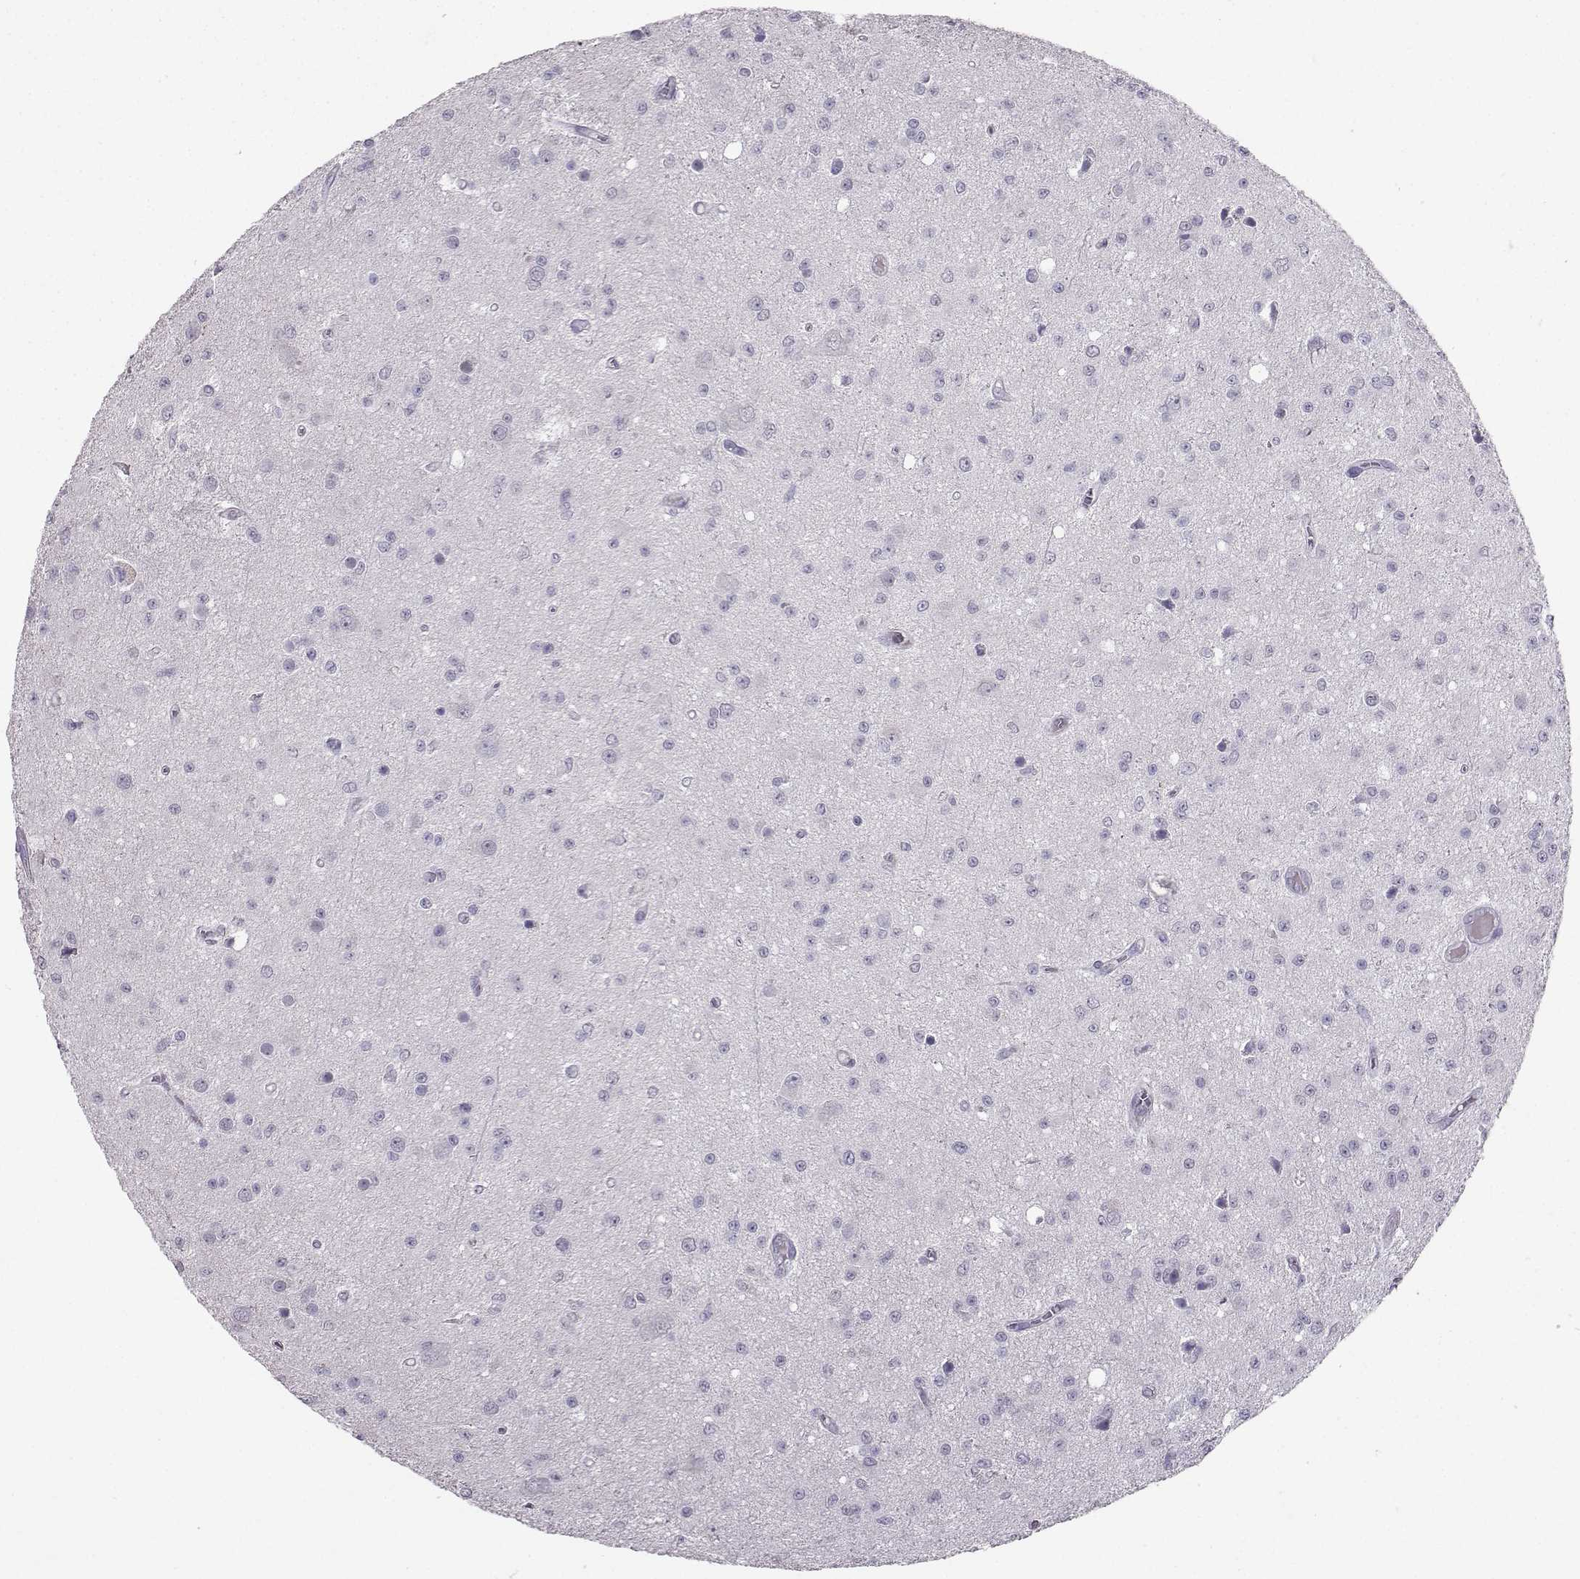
{"staining": {"intensity": "negative", "quantity": "none", "location": "none"}, "tissue": "glioma", "cell_type": "Tumor cells", "image_type": "cancer", "snomed": [{"axis": "morphology", "description": "Glioma, malignant, Low grade"}, {"axis": "topography", "description": "Brain"}], "caption": "High power microscopy histopathology image of an immunohistochemistry (IHC) photomicrograph of low-grade glioma (malignant), revealing no significant positivity in tumor cells. (Immunohistochemistry (ihc), brightfield microscopy, high magnification).", "gene": "CARTPT", "patient": {"sex": "female", "age": 45}}